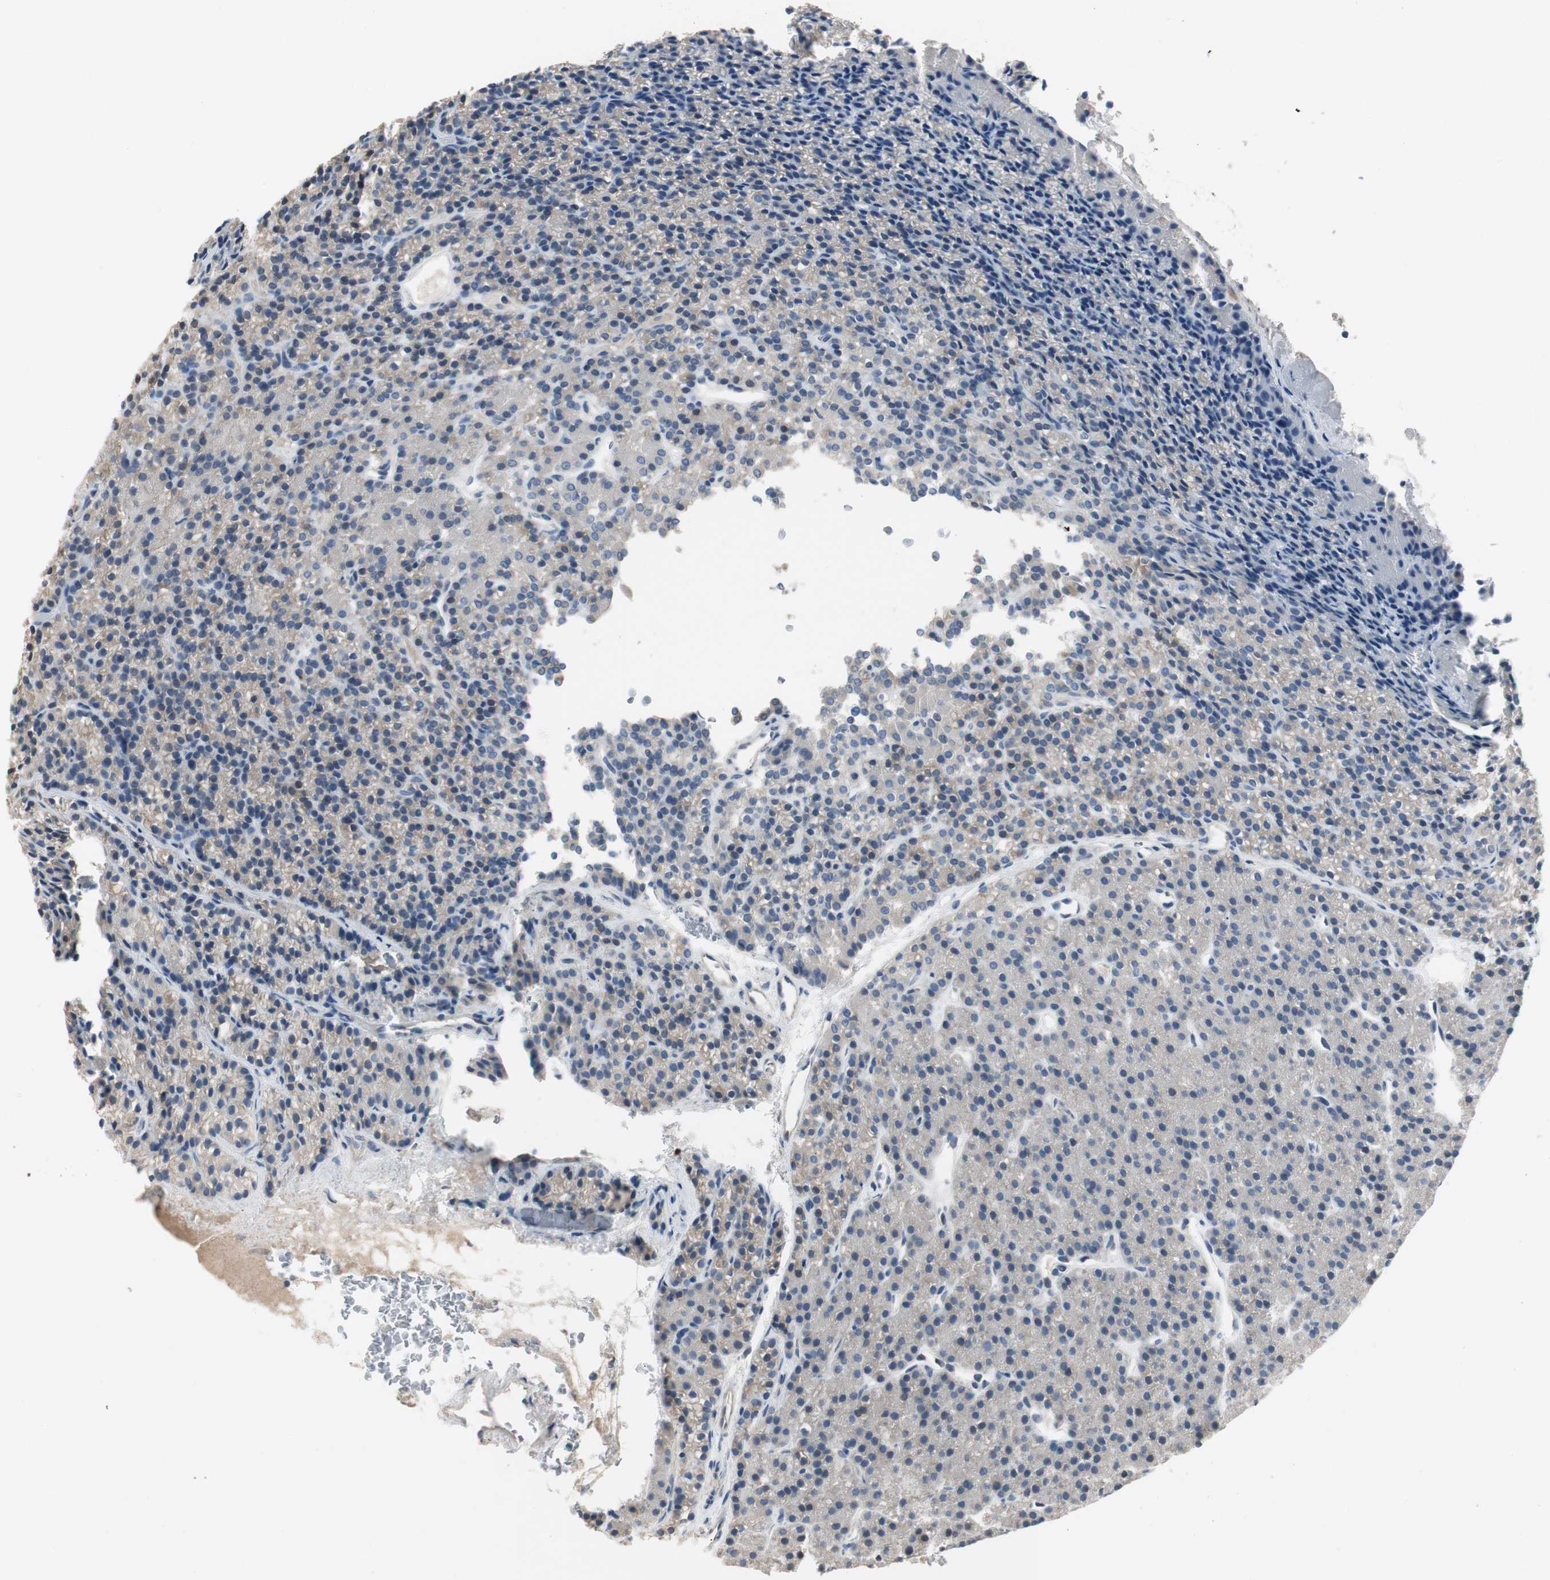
{"staining": {"intensity": "negative", "quantity": "none", "location": "none"}, "tissue": "parathyroid gland", "cell_type": "Glandular cells", "image_type": "normal", "snomed": [{"axis": "morphology", "description": "Normal tissue, NOS"}, {"axis": "morphology", "description": "Hyperplasia, NOS"}, {"axis": "topography", "description": "Parathyroid gland"}], "caption": "High magnification brightfield microscopy of normal parathyroid gland stained with DAB (brown) and counterstained with hematoxylin (blue): glandular cells show no significant staining. (Stains: DAB (3,3'-diaminobenzidine) immunohistochemistry with hematoxylin counter stain, Microscopy: brightfield microscopy at high magnification).", "gene": "SPINK4", "patient": {"sex": "male", "age": 44}}